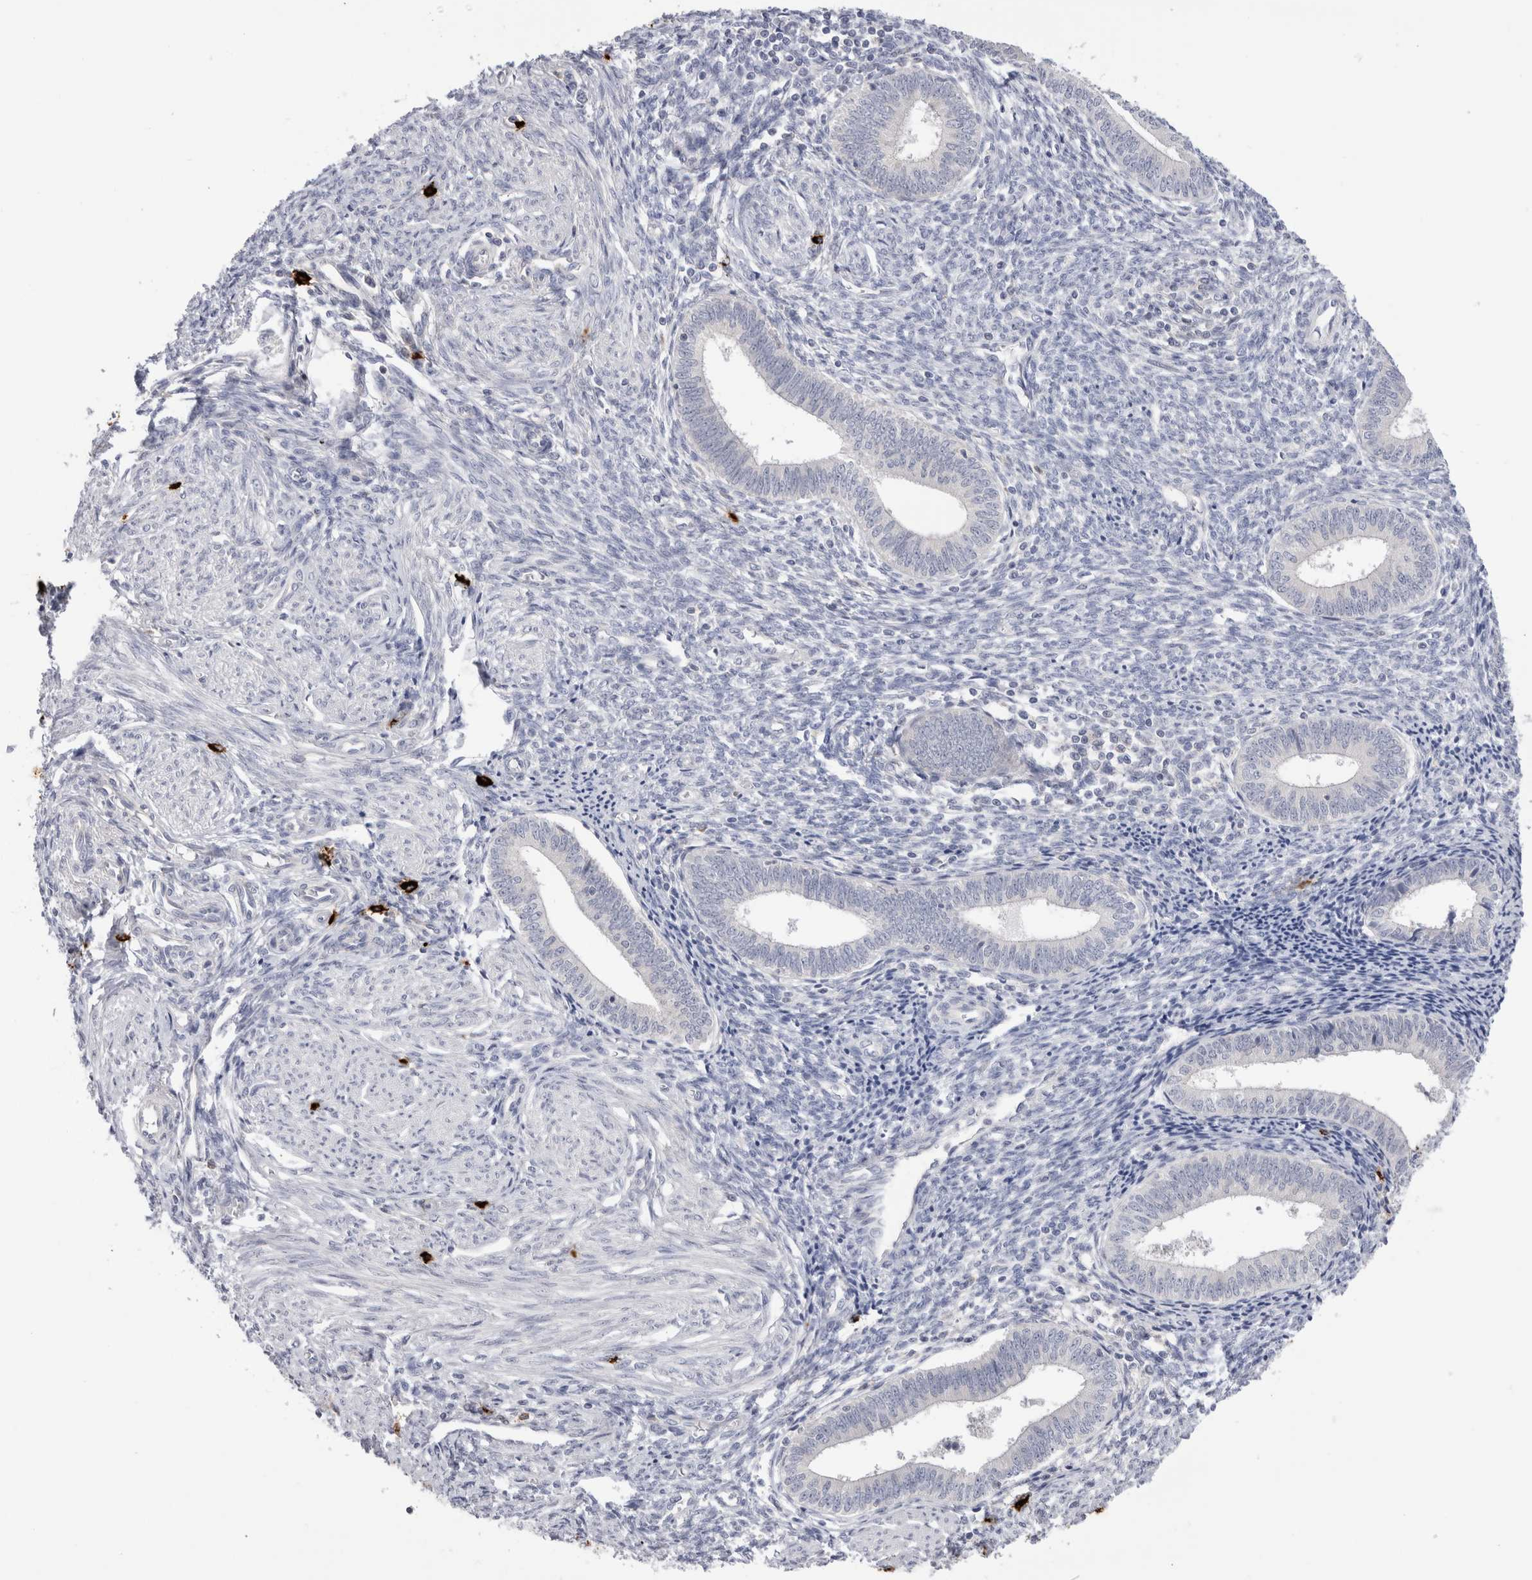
{"staining": {"intensity": "negative", "quantity": "none", "location": "none"}, "tissue": "endometrium", "cell_type": "Cells in endometrial stroma", "image_type": "normal", "snomed": [{"axis": "morphology", "description": "Normal tissue, NOS"}, {"axis": "topography", "description": "Endometrium"}], "caption": "This is a micrograph of IHC staining of unremarkable endometrium, which shows no expression in cells in endometrial stroma. The staining is performed using DAB brown chromogen with nuclei counter-stained in using hematoxylin.", "gene": "SPINK2", "patient": {"sex": "female", "age": 46}}